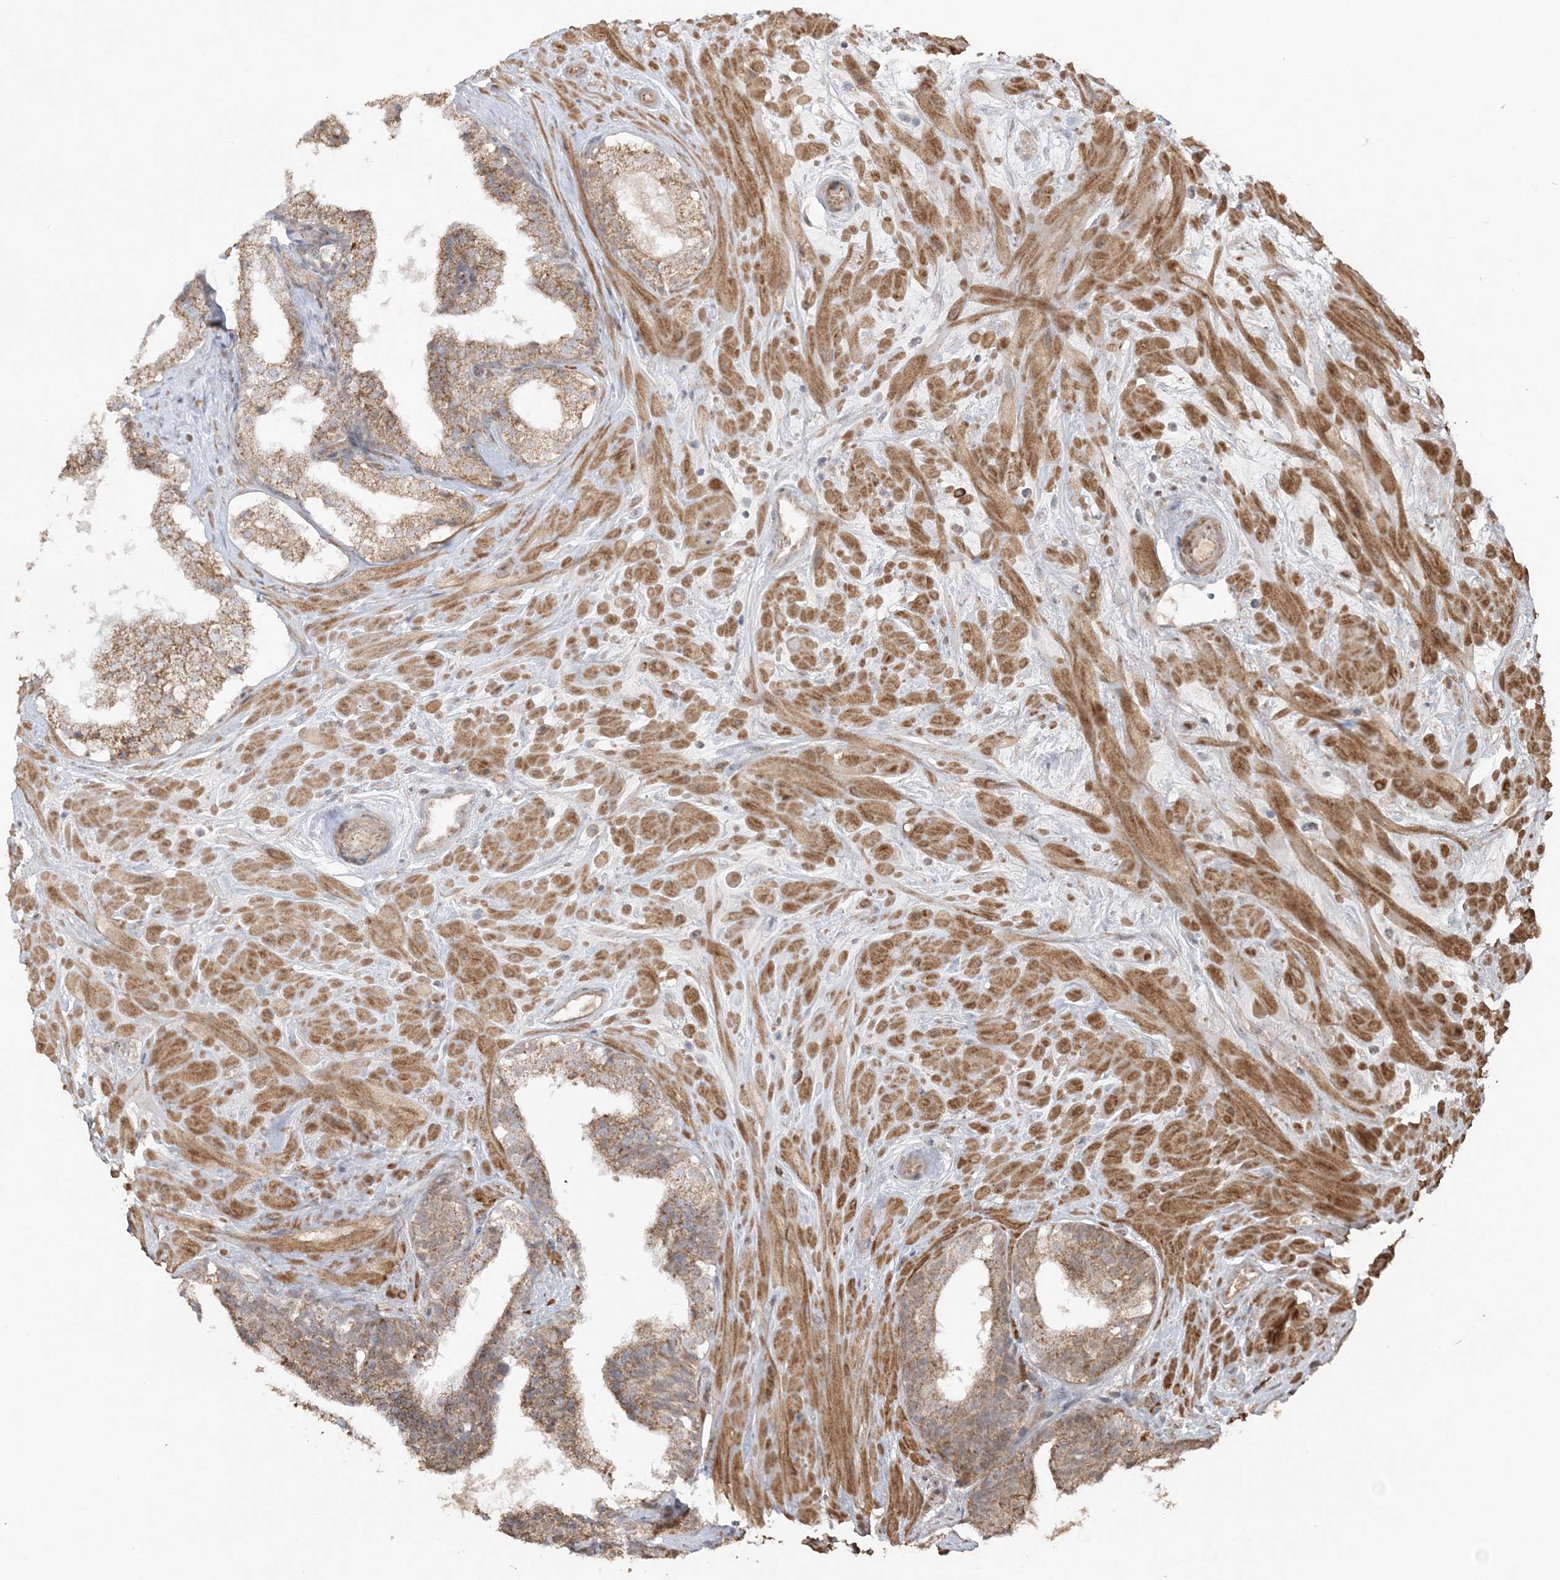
{"staining": {"intensity": "moderate", "quantity": ">75%", "location": "cytoplasmic/membranous"}, "tissue": "prostate cancer", "cell_type": "Tumor cells", "image_type": "cancer", "snomed": [{"axis": "morphology", "description": "Adenocarcinoma, High grade"}, {"axis": "topography", "description": "Prostate"}], "caption": "IHC image of adenocarcinoma (high-grade) (prostate) stained for a protein (brown), which shows medium levels of moderate cytoplasmic/membranous expression in approximately >75% of tumor cells.", "gene": "SCLT1", "patient": {"sex": "male", "age": 56}}